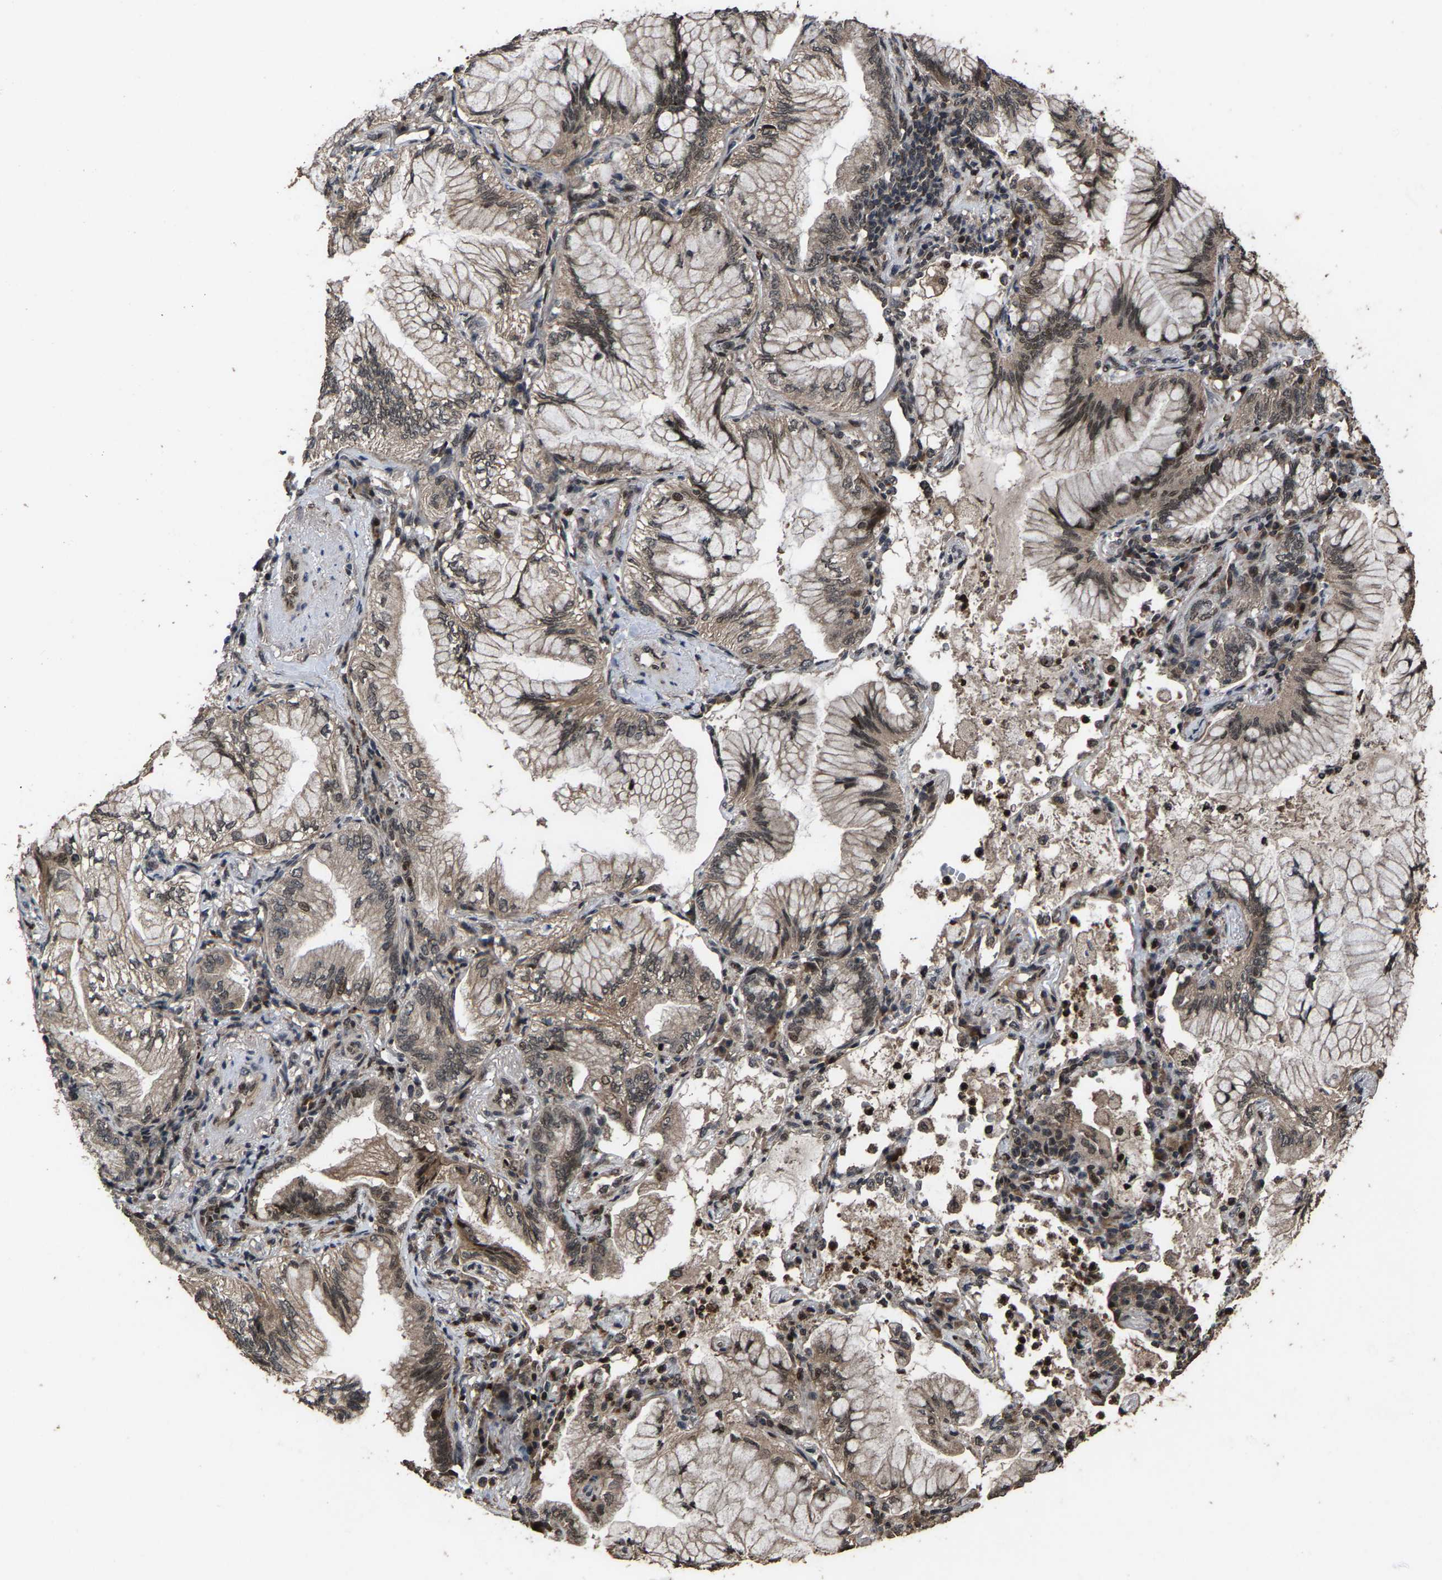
{"staining": {"intensity": "weak", "quantity": "25%-75%", "location": "cytoplasmic/membranous"}, "tissue": "lung cancer", "cell_type": "Tumor cells", "image_type": "cancer", "snomed": [{"axis": "morphology", "description": "Adenocarcinoma, NOS"}, {"axis": "topography", "description": "Lung"}], "caption": "A histopathology image showing weak cytoplasmic/membranous positivity in about 25%-75% of tumor cells in lung adenocarcinoma, as visualized by brown immunohistochemical staining.", "gene": "HAUS6", "patient": {"sex": "female", "age": 70}}